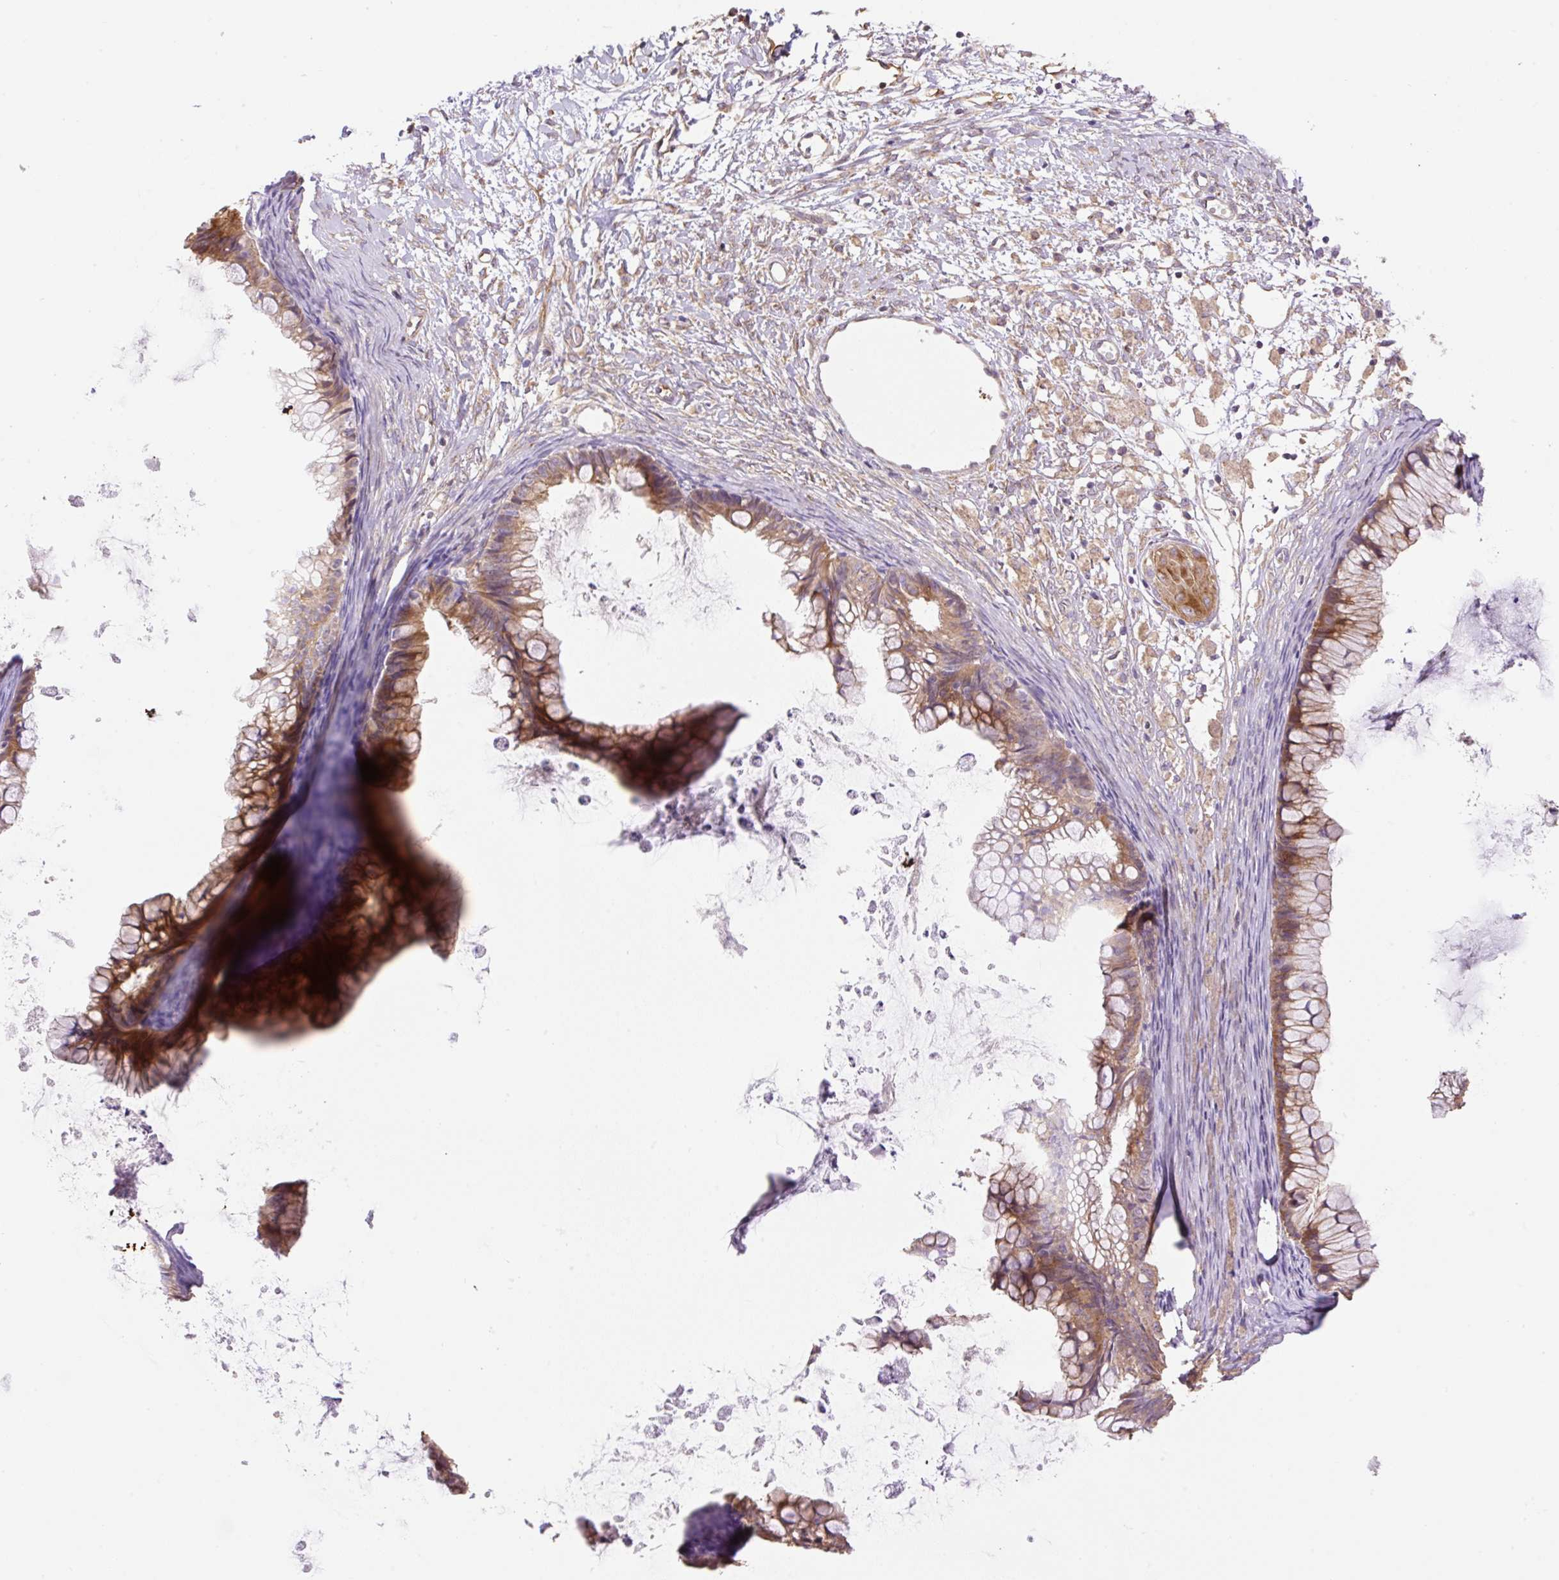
{"staining": {"intensity": "moderate", "quantity": ">75%", "location": "cytoplasmic/membranous"}, "tissue": "ovarian cancer", "cell_type": "Tumor cells", "image_type": "cancer", "snomed": [{"axis": "morphology", "description": "Cystadenocarcinoma, mucinous, NOS"}, {"axis": "topography", "description": "Ovary"}], "caption": "Ovarian cancer (mucinous cystadenocarcinoma) tissue displays moderate cytoplasmic/membranous positivity in about >75% of tumor cells", "gene": "COX8A", "patient": {"sex": "female", "age": 35}}